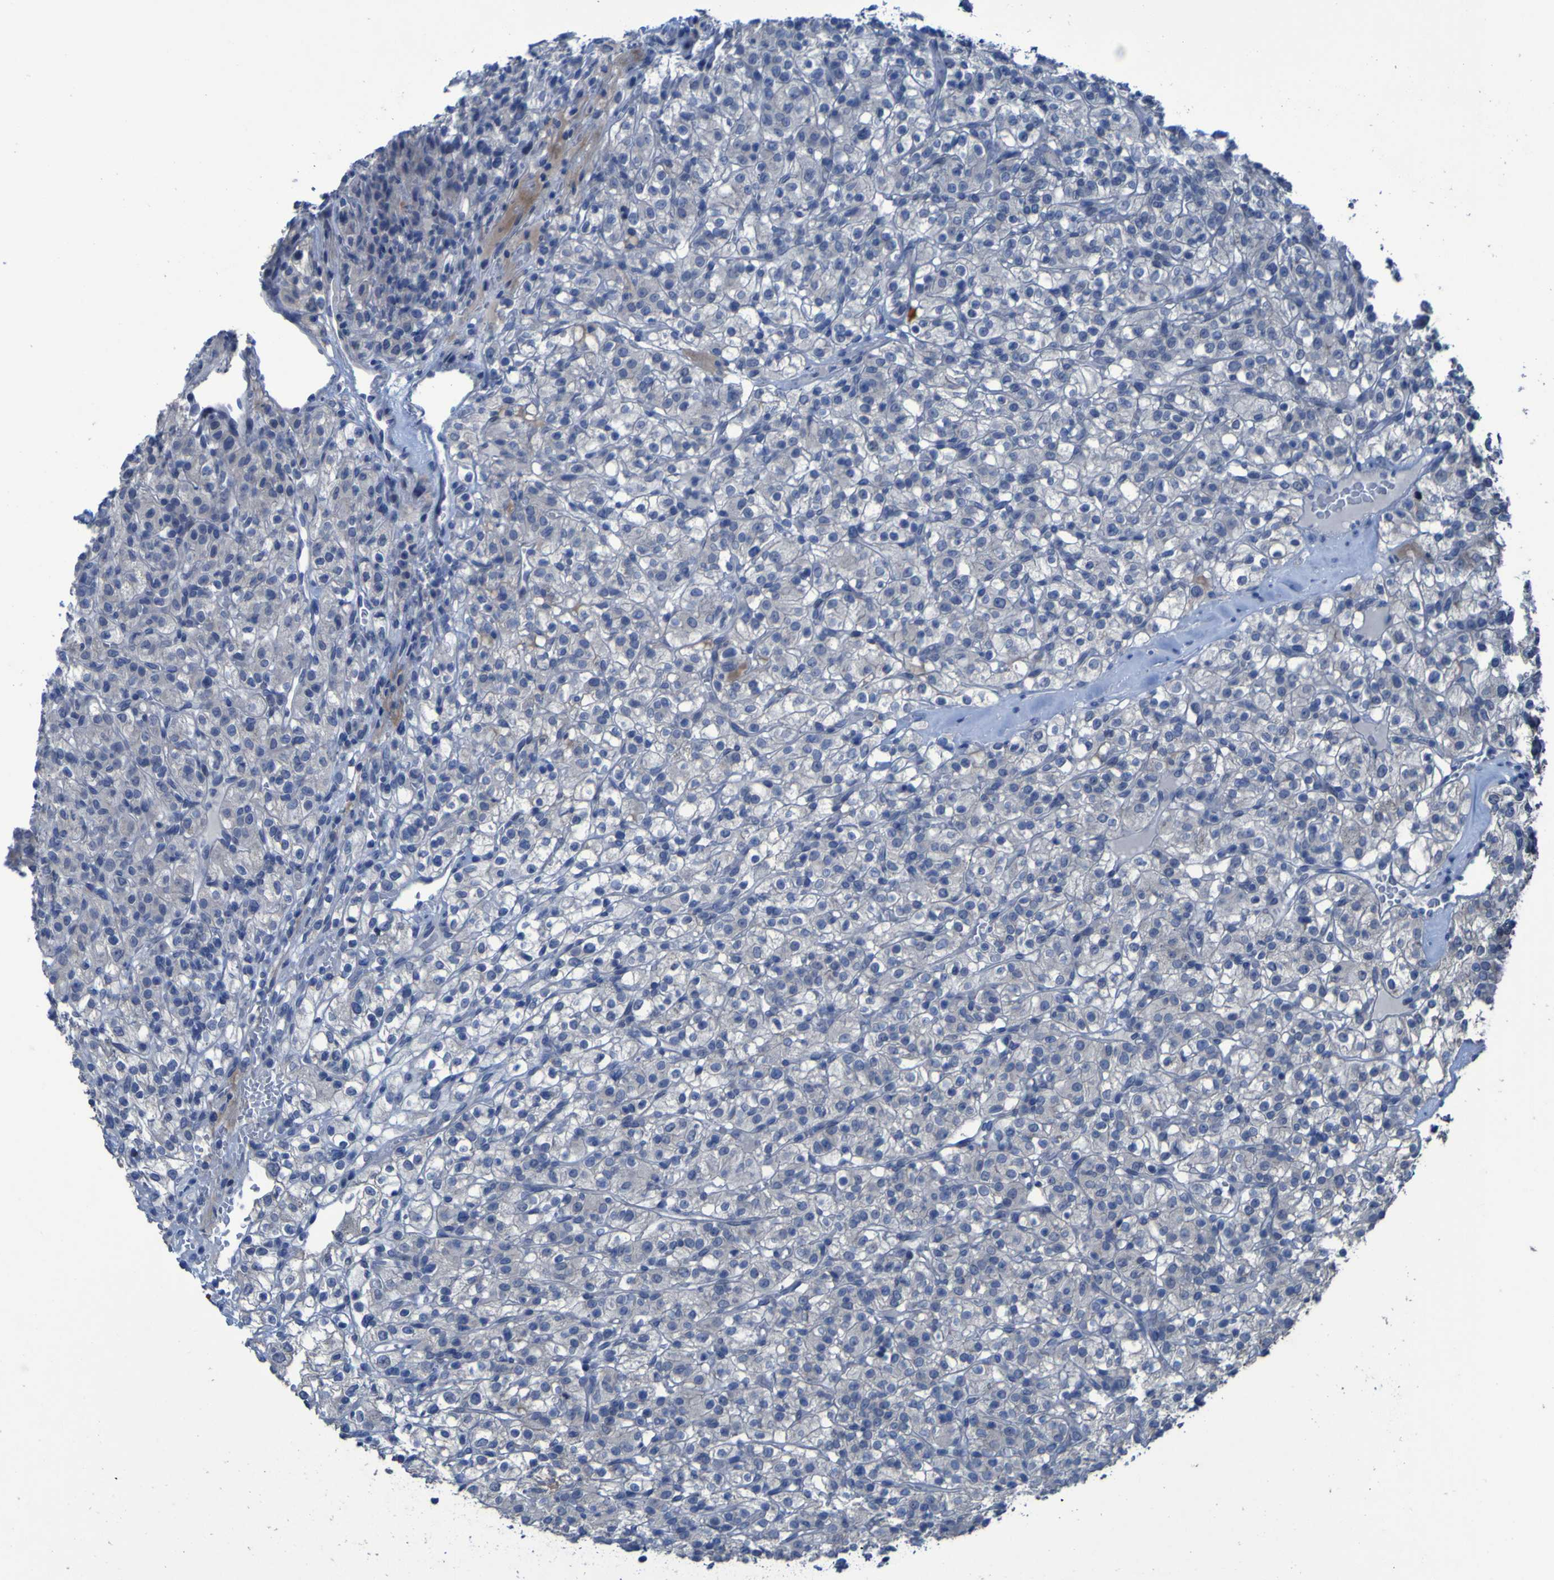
{"staining": {"intensity": "negative", "quantity": "none", "location": "none"}, "tissue": "renal cancer", "cell_type": "Tumor cells", "image_type": "cancer", "snomed": [{"axis": "morphology", "description": "Normal tissue, NOS"}, {"axis": "morphology", "description": "Adenocarcinoma, NOS"}, {"axis": "topography", "description": "Kidney"}], "caption": "A high-resolution image shows immunohistochemistry staining of renal cancer (adenocarcinoma), which demonstrates no significant positivity in tumor cells.", "gene": "CLDN18", "patient": {"sex": "female", "age": 72}}